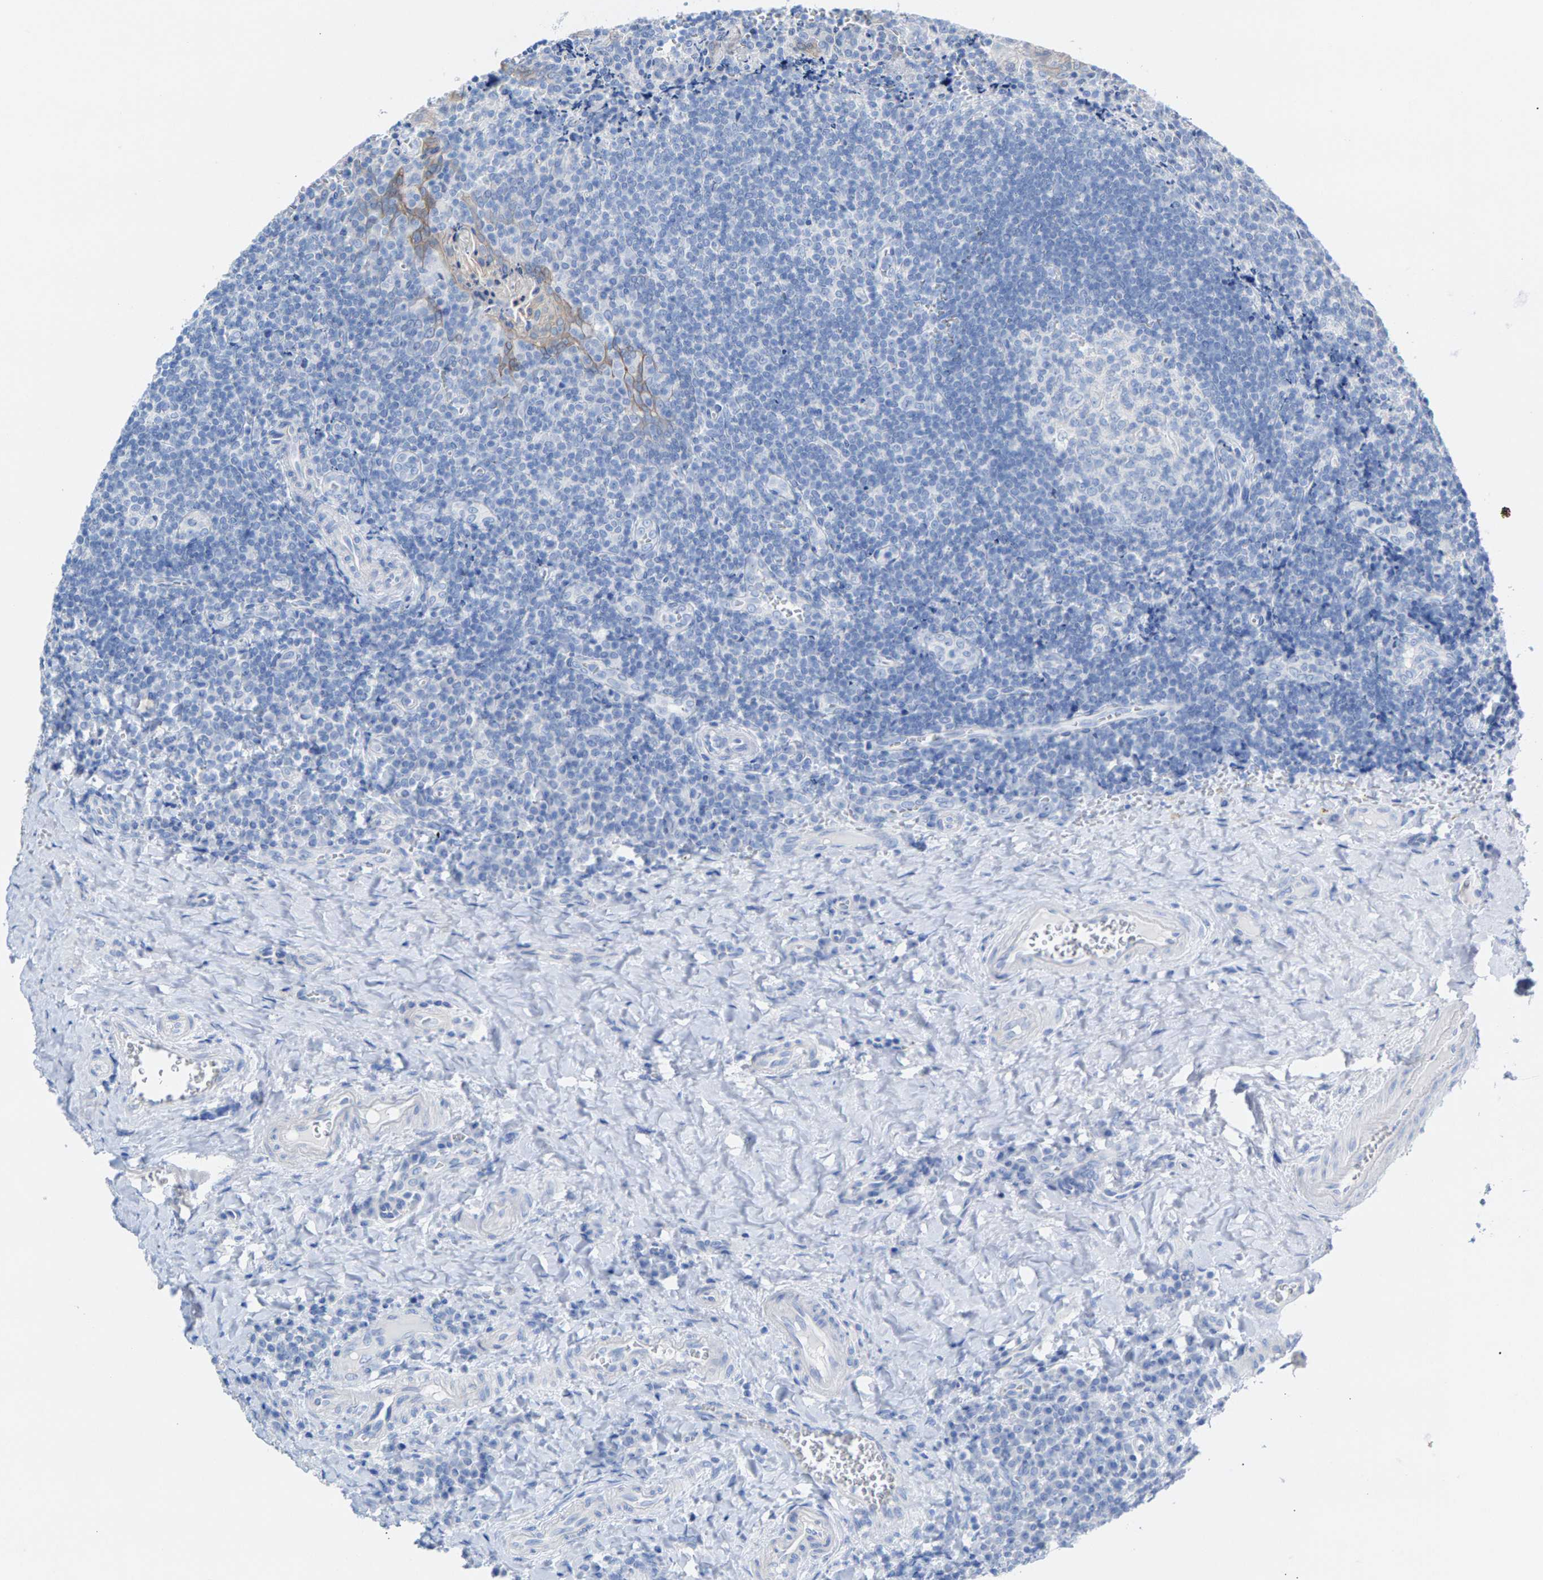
{"staining": {"intensity": "negative", "quantity": "none", "location": "none"}, "tissue": "tonsil", "cell_type": "Germinal center cells", "image_type": "normal", "snomed": [{"axis": "morphology", "description": "Normal tissue, NOS"}, {"axis": "morphology", "description": "Inflammation, NOS"}, {"axis": "topography", "description": "Tonsil"}], "caption": "High magnification brightfield microscopy of benign tonsil stained with DAB (3,3'-diaminobenzidine) (brown) and counterstained with hematoxylin (blue): germinal center cells show no significant staining. Nuclei are stained in blue.", "gene": "CPA1", "patient": {"sex": "female", "age": 31}}